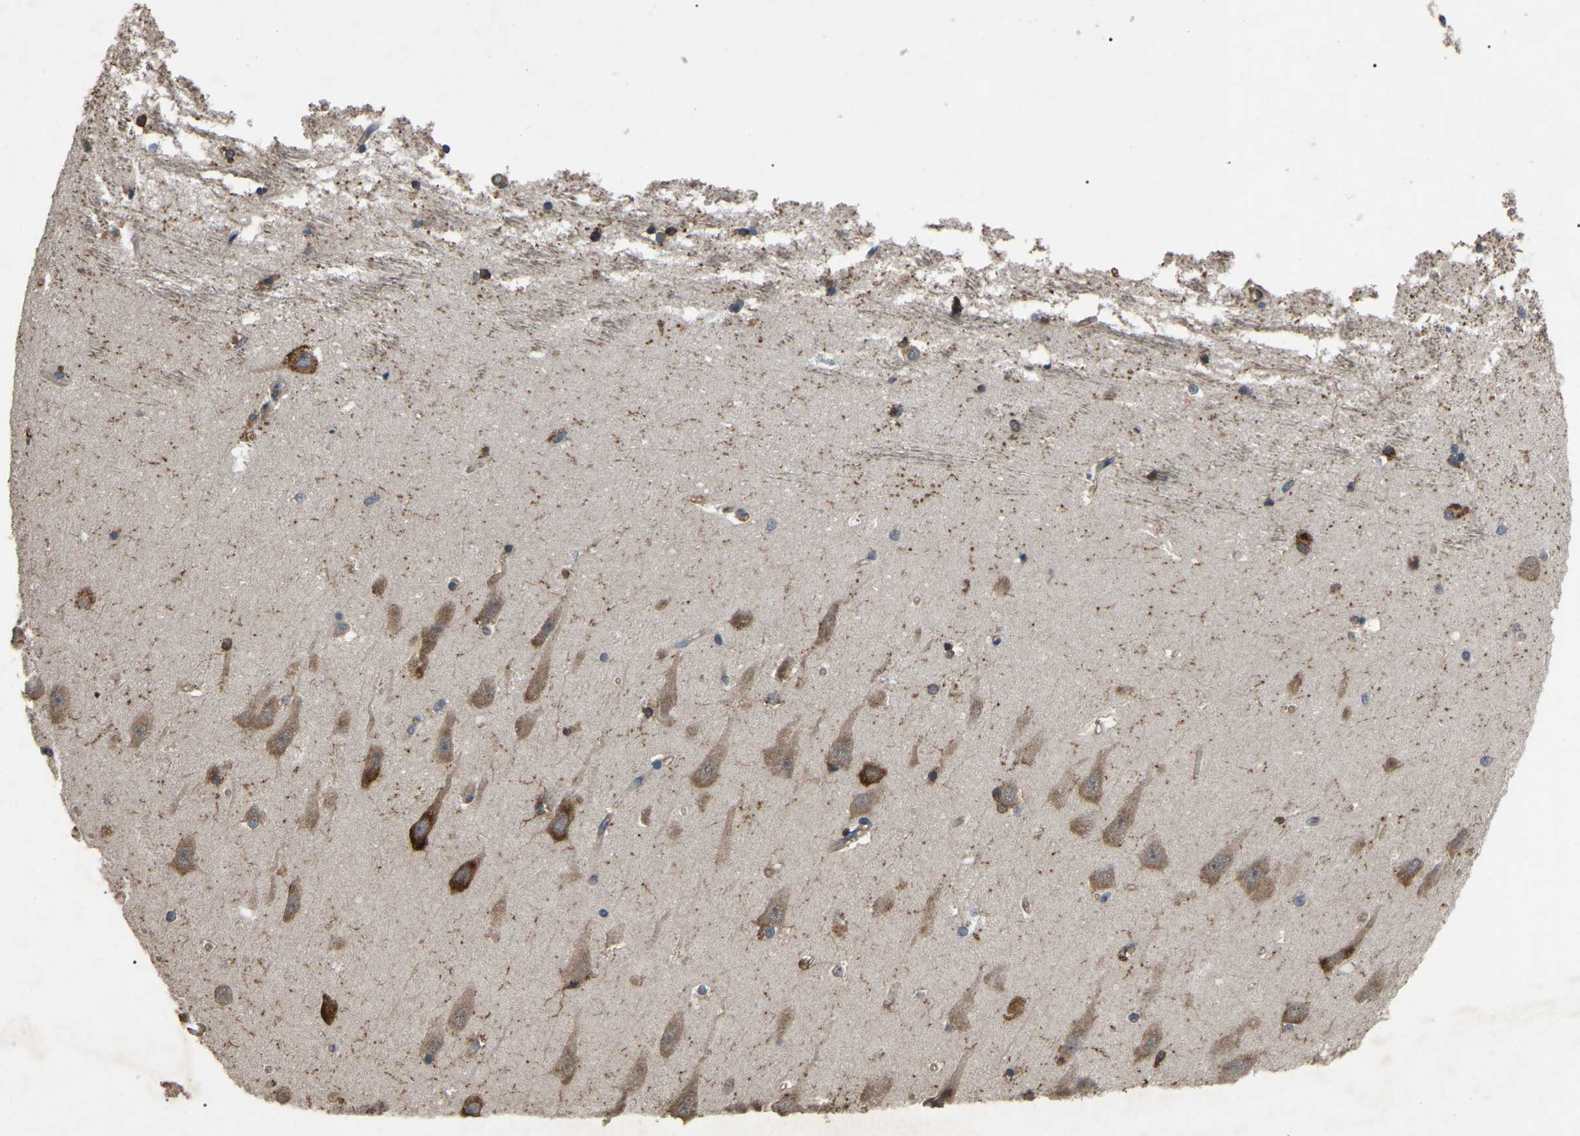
{"staining": {"intensity": "moderate", "quantity": "25%-75%", "location": "cytoplasmic/membranous"}, "tissue": "hippocampus", "cell_type": "Glial cells", "image_type": "normal", "snomed": [{"axis": "morphology", "description": "Normal tissue, NOS"}, {"axis": "topography", "description": "Hippocampus"}], "caption": "Immunohistochemical staining of benign human hippocampus shows medium levels of moderate cytoplasmic/membranous positivity in about 25%-75% of glial cells.", "gene": "AIMP1", "patient": {"sex": "male", "age": 45}}